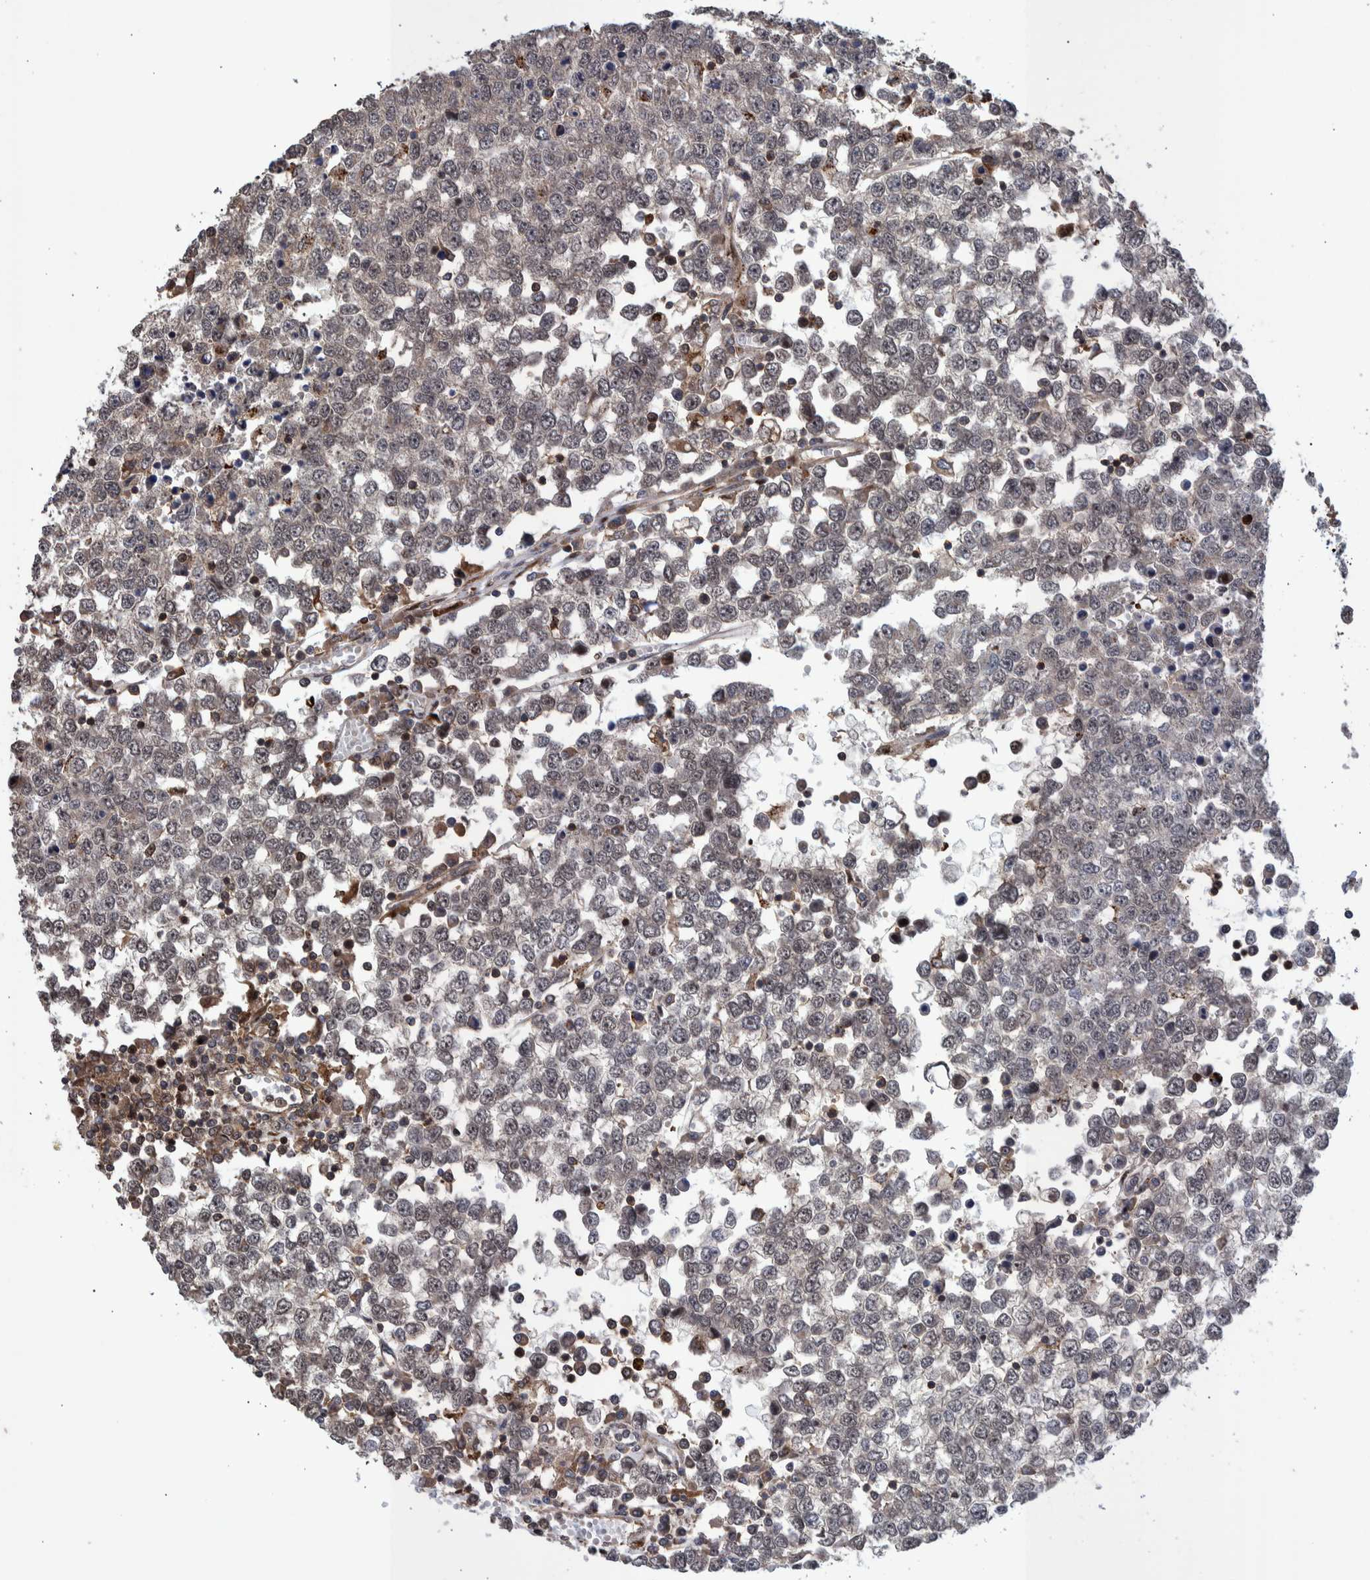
{"staining": {"intensity": "negative", "quantity": "none", "location": "none"}, "tissue": "testis cancer", "cell_type": "Tumor cells", "image_type": "cancer", "snomed": [{"axis": "morphology", "description": "Seminoma, NOS"}, {"axis": "topography", "description": "Testis"}], "caption": "A high-resolution photomicrograph shows IHC staining of testis cancer, which displays no significant expression in tumor cells. (Immunohistochemistry, brightfield microscopy, high magnification).", "gene": "SHISA6", "patient": {"sex": "male", "age": 65}}